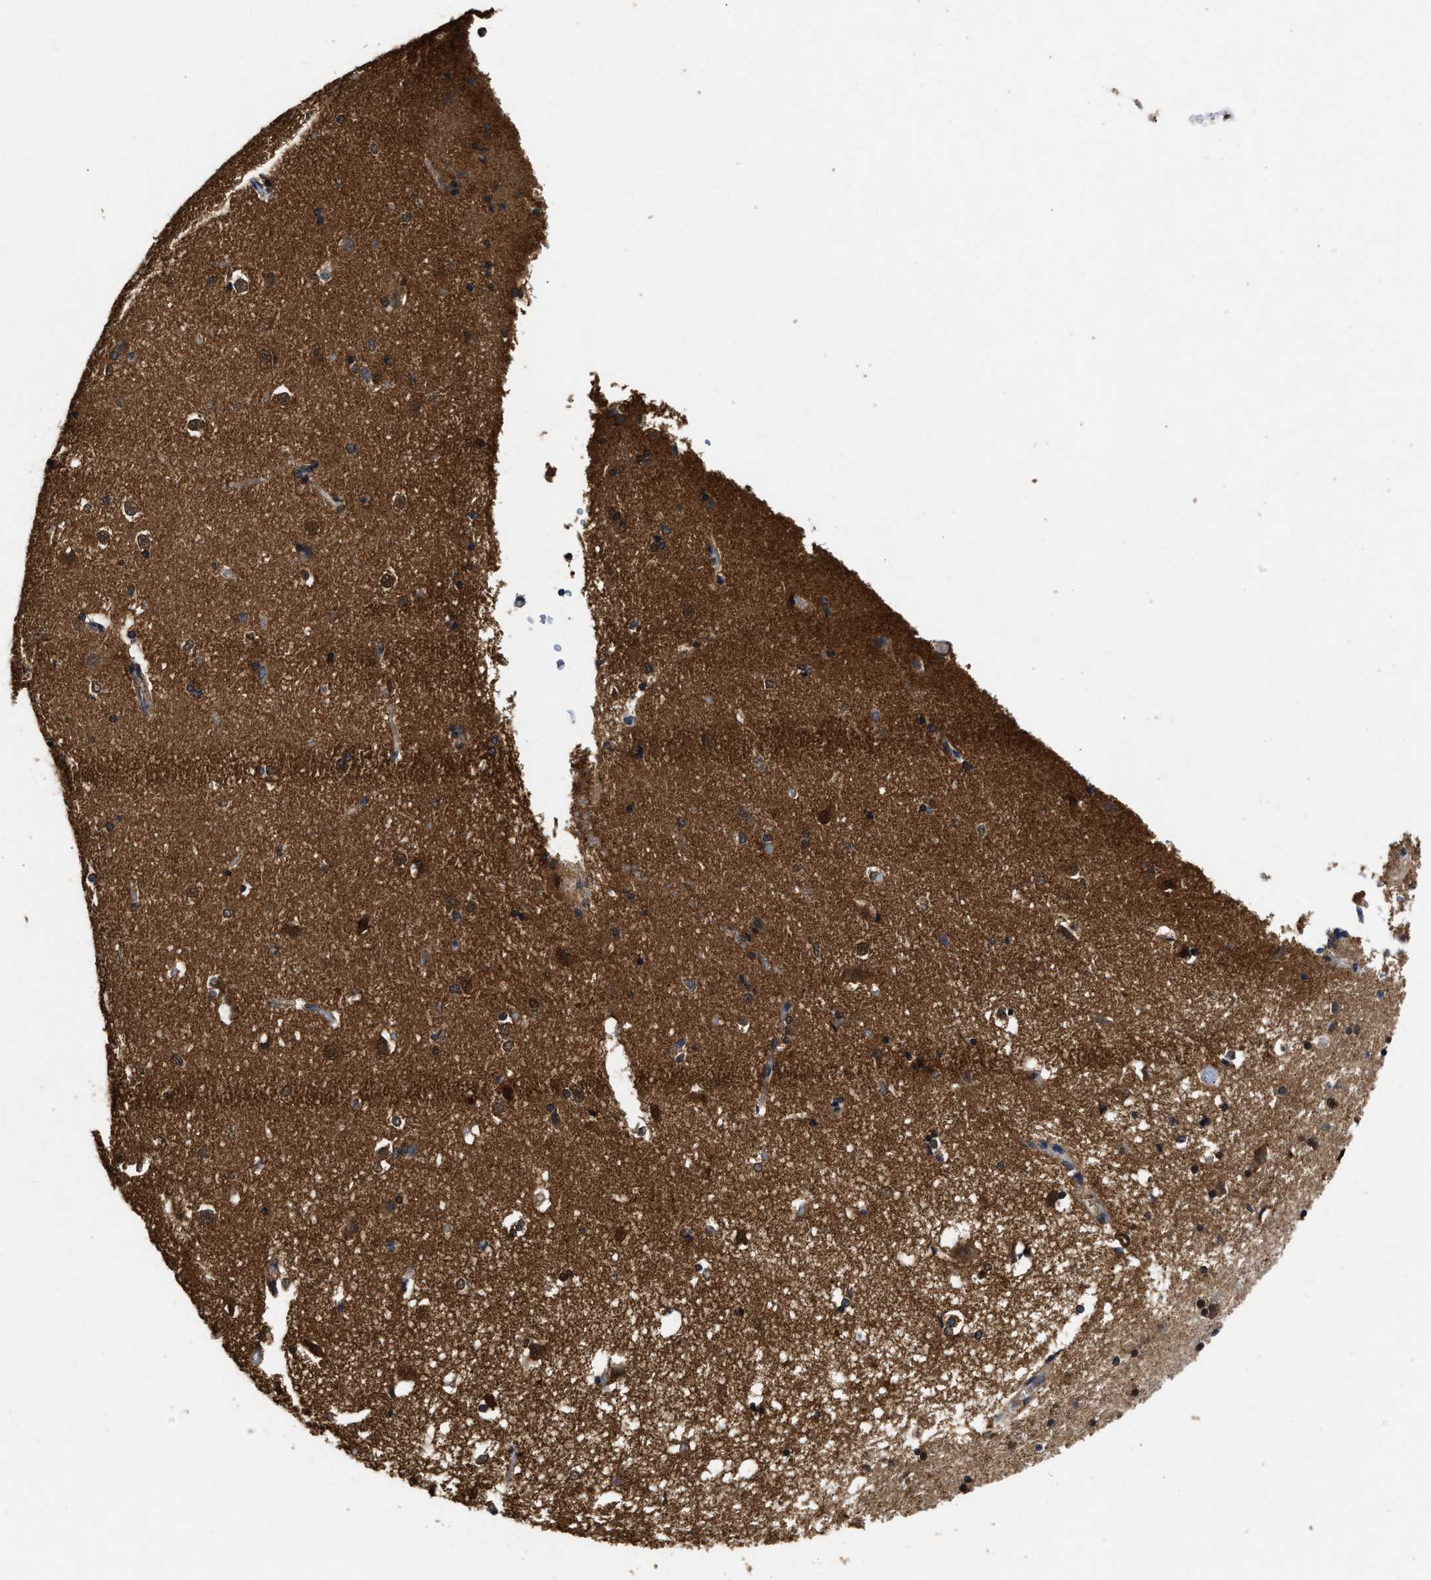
{"staining": {"intensity": "weak", "quantity": "25%-75%", "location": "cytoplasmic/membranous"}, "tissue": "caudate", "cell_type": "Glial cells", "image_type": "normal", "snomed": [{"axis": "morphology", "description": "Normal tissue, NOS"}, {"axis": "topography", "description": "Lateral ventricle wall"}], "caption": "Caudate stained with a brown dye displays weak cytoplasmic/membranous positive staining in approximately 25%-75% of glial cells.", "gene": "ACAT2", "patient": {"sex": "female", "age": 19}}